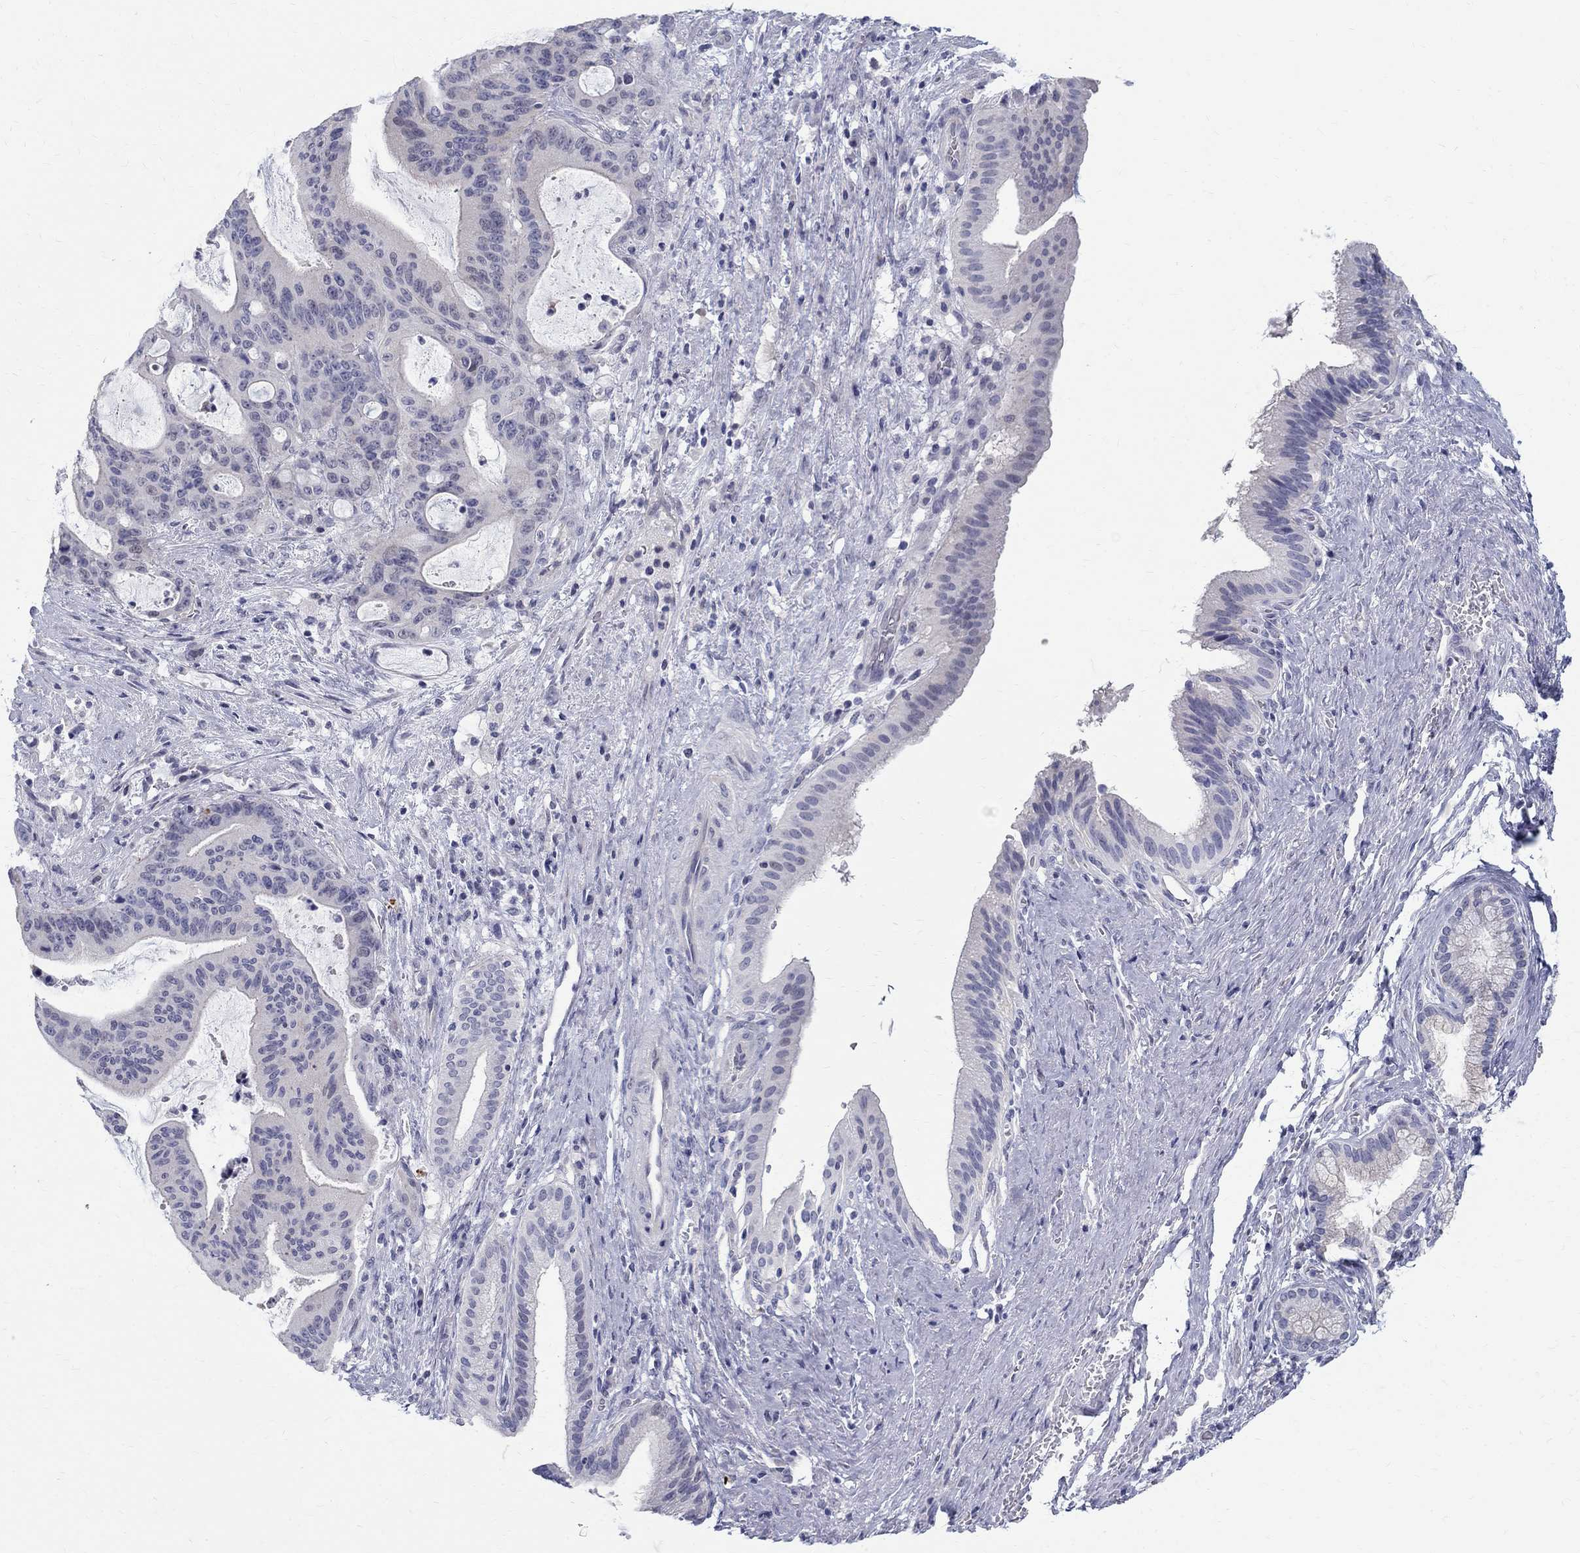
{"staining": {"intensity": "negative", "quantity": "none", "location": "none"}, "tissue": "liver cancer", "cell_type": "Tumor cells", "image_type": "cancer", "snomed": [{"axis": "morphology", "description": "Cholangiocarcinoma"}, {"axis": "topography", "description": "Liver"}], "caption": "An immunohistochemistry micrograph of liver cholangiocarcinoma is shown. There is no staining in tumor cells of liver cholangiocarcinoma. (Brightfield microscopy of DAB (3,3'-diaminobenzidine) IHC at high magnification).", "gene": "MAGEB6", "patient": {"sex": "female", "age": 73}}